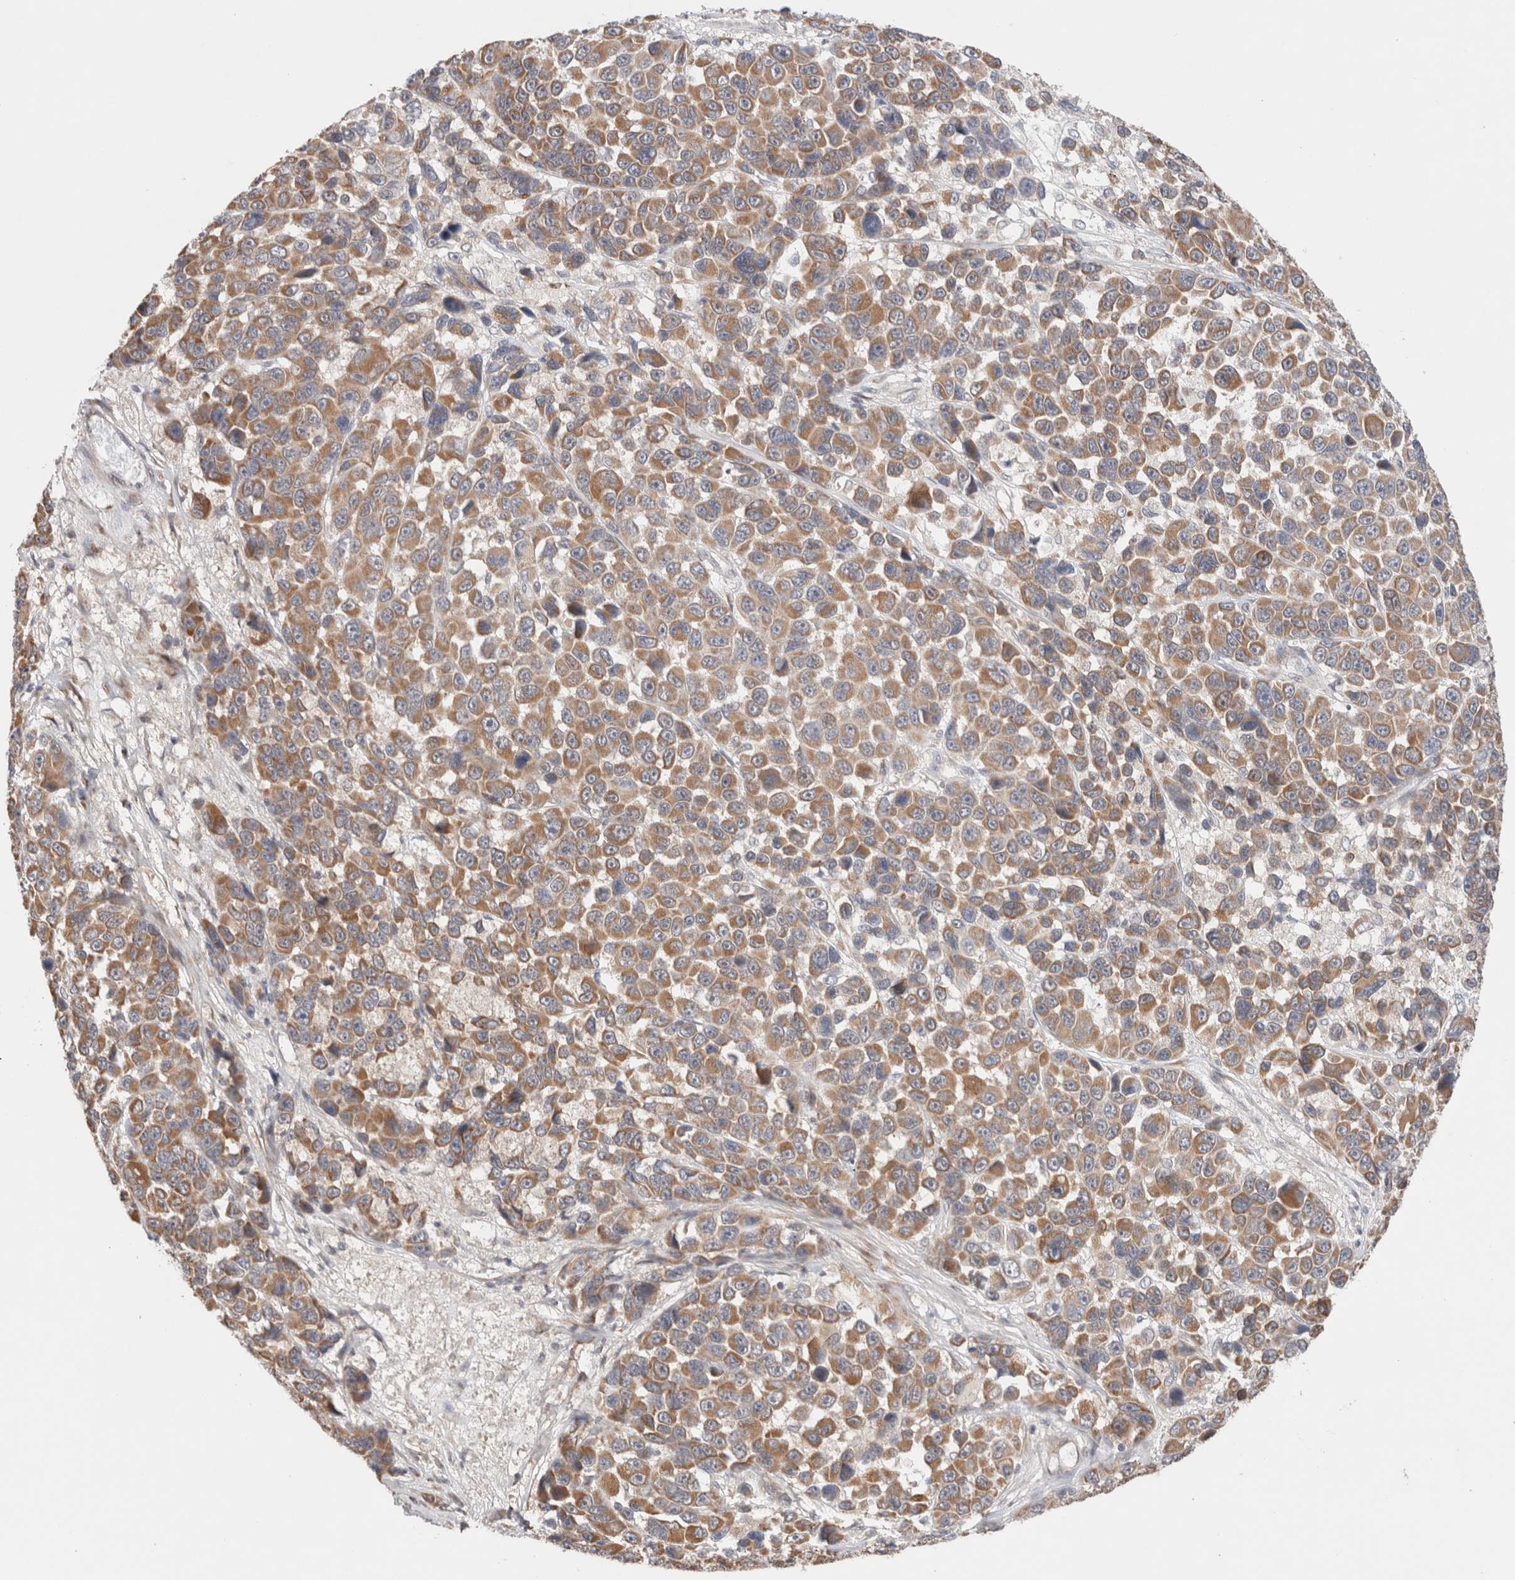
{"staining": {"intensity": "moderate", "quantity": ">75%", "location": "cytoplasmic/membranous"}, "tissue": "melanoma", "cell_type": "Tumor cells", "image_type": "cancer", "snomed": [{"axis": "morphology", "description": "Malignant melanoma, NOS"}, {"axis": "topography", "description": "Skin"}], "caption": "The image displays staining of melanoma, revealing moderate cytoplasmic/membranous protein expression (brown color) within tumor cells.", "gene": "ERI3", "patient": {"sex": "male", "age": 53}}